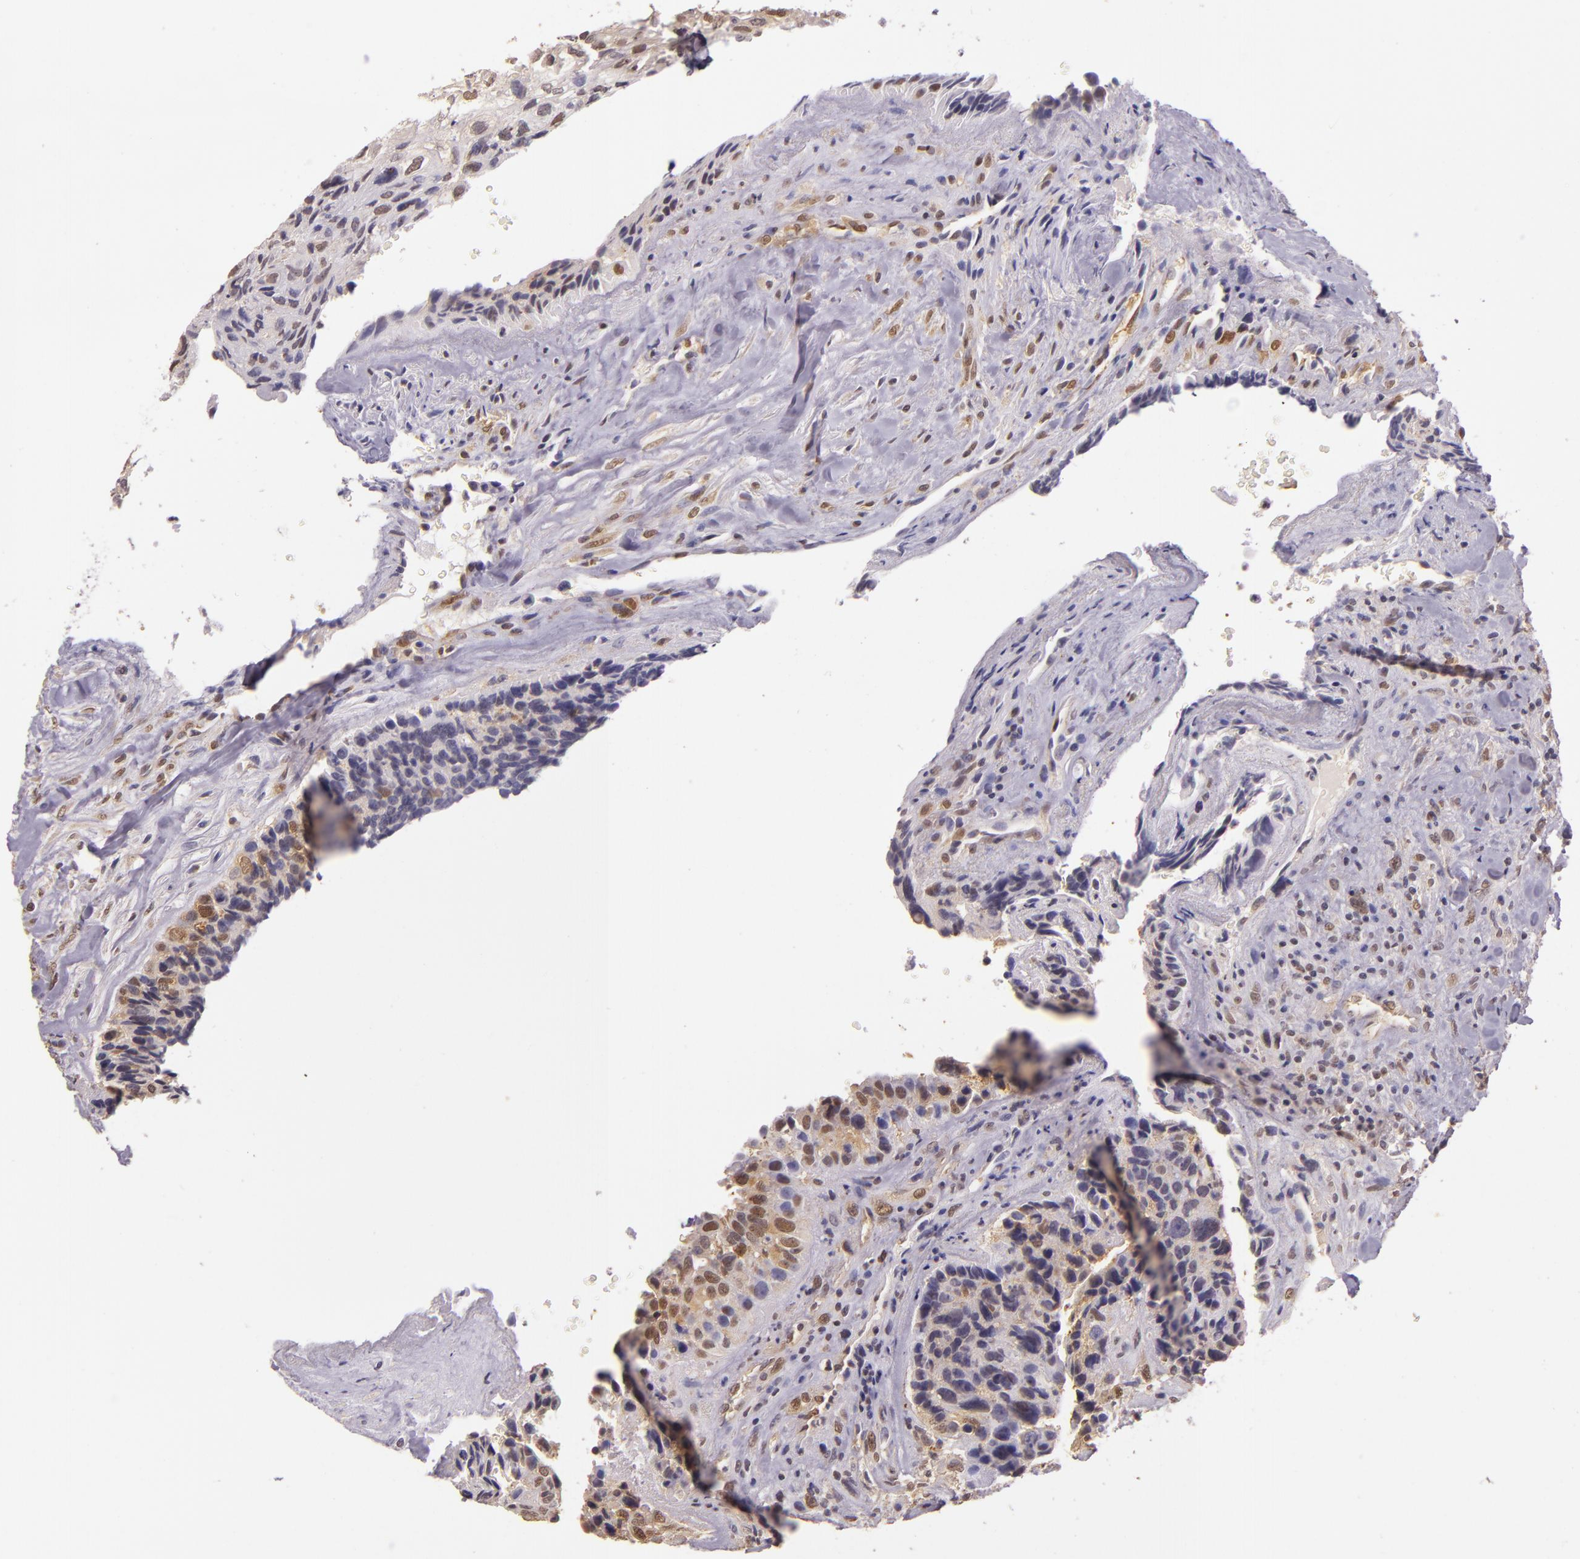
{"staining": {"intensity": "moderate", "quantity": "25%-75%", "location": "cytoplasmic/membranous,nuclear"}, "tissue": "breast cancer", "cell_type": "Tumor cells", "image_type": "cancer", "snomed": [{"axis": "morphology", "description": "Neoplasm, malignant, NOS"}, {"axis": "topography", "description": "Breast"}], "caption": "About 25%-75% of tumor cells in breast cancer show moderate cytoplasmic/membranous and nuclear protein staining as visualized by brown immunohistochemical staining.", "gene": "HSPA8", "patient": {"sex": "female", "age": 50}}